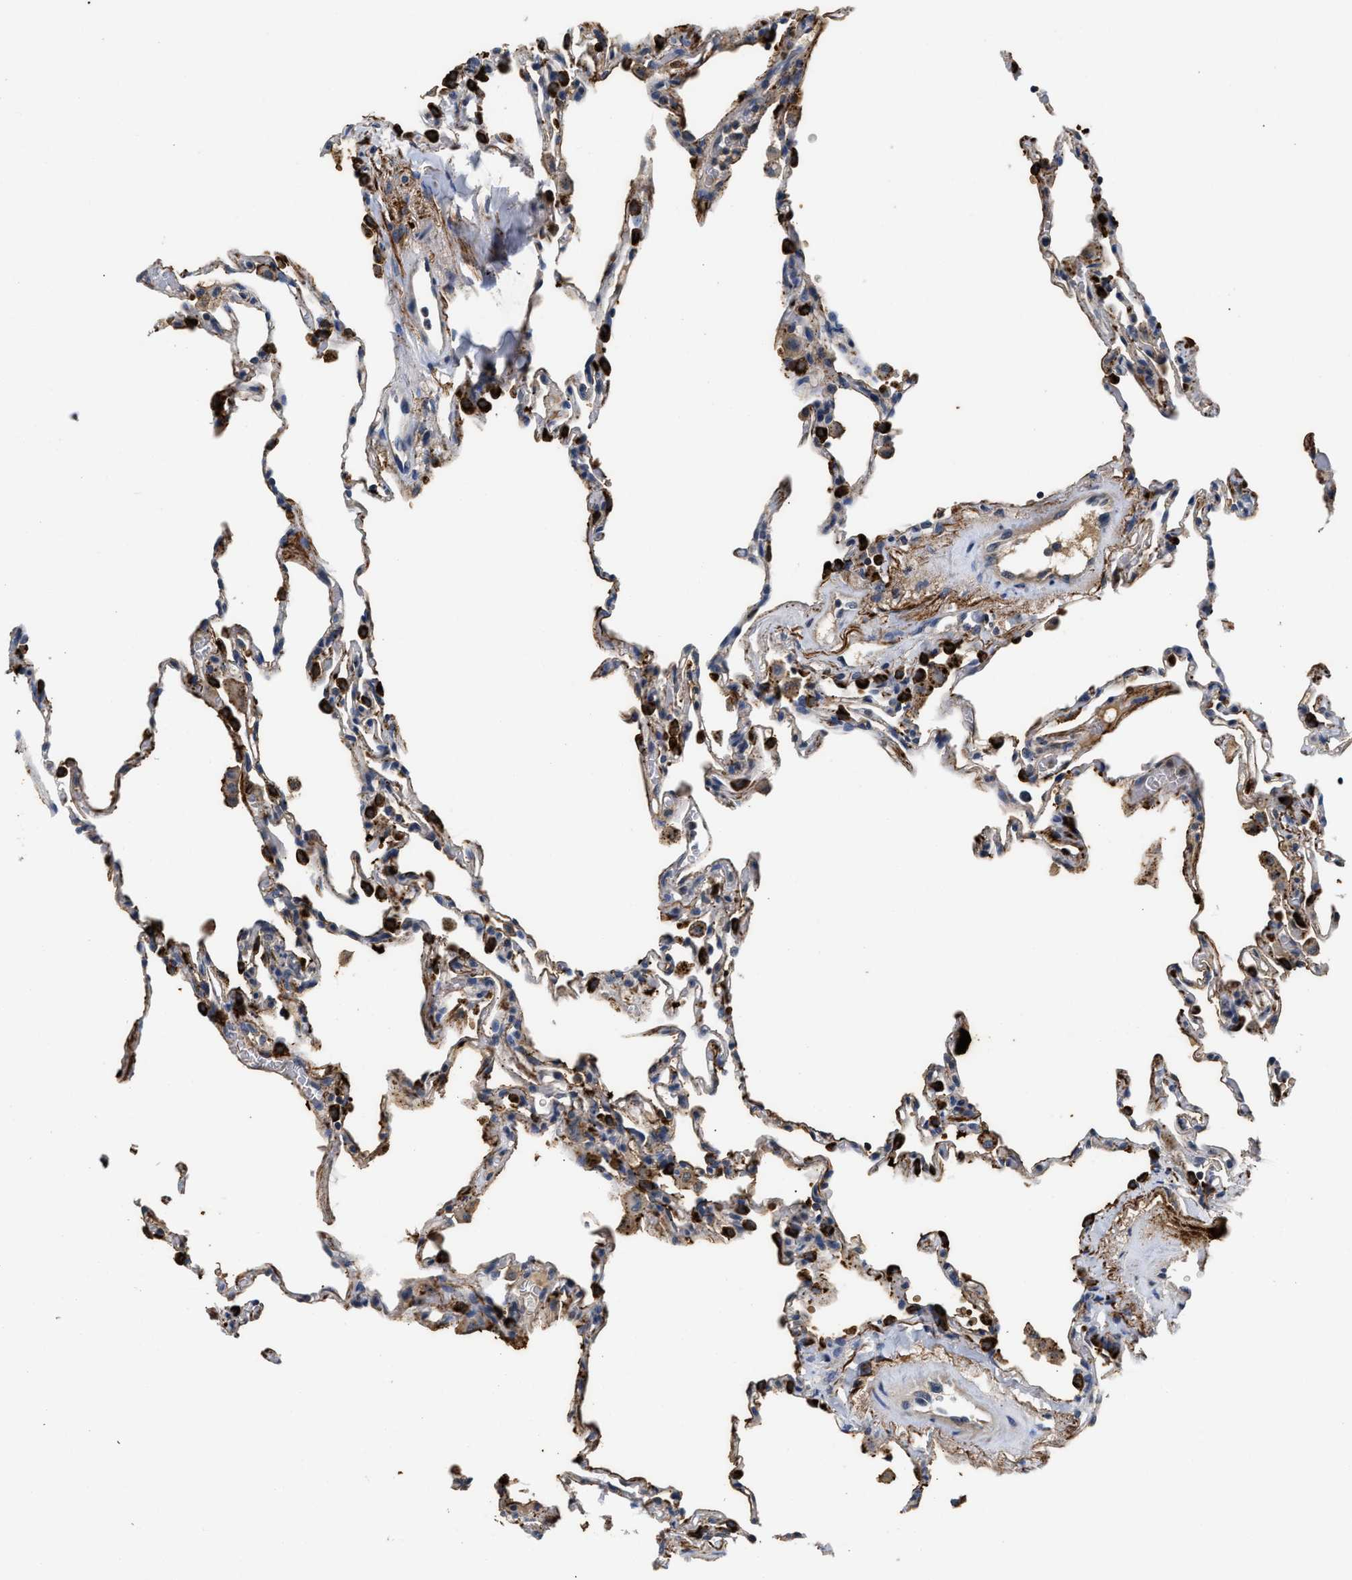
{"staining": {"intensity": "strong", "quantity": "25%-75%", "location": "cytoplasmic/membranous"}, "tissue": "lung", "cell_type": "Alveolar cells", "image_type": "normal", "snomed": [{"axis": "morphology", "description": "Normal tissue, NOS"}, {"axis": "topography", "description": "Lung"}], "caption": "This is a micrograph of IHC staining of unremarkable lung, which shows strong positivity in the cytoplasmic/membranous of alveolar cells.", "gene": "INHA", "patient": {"sex": "male", "age": 59}}